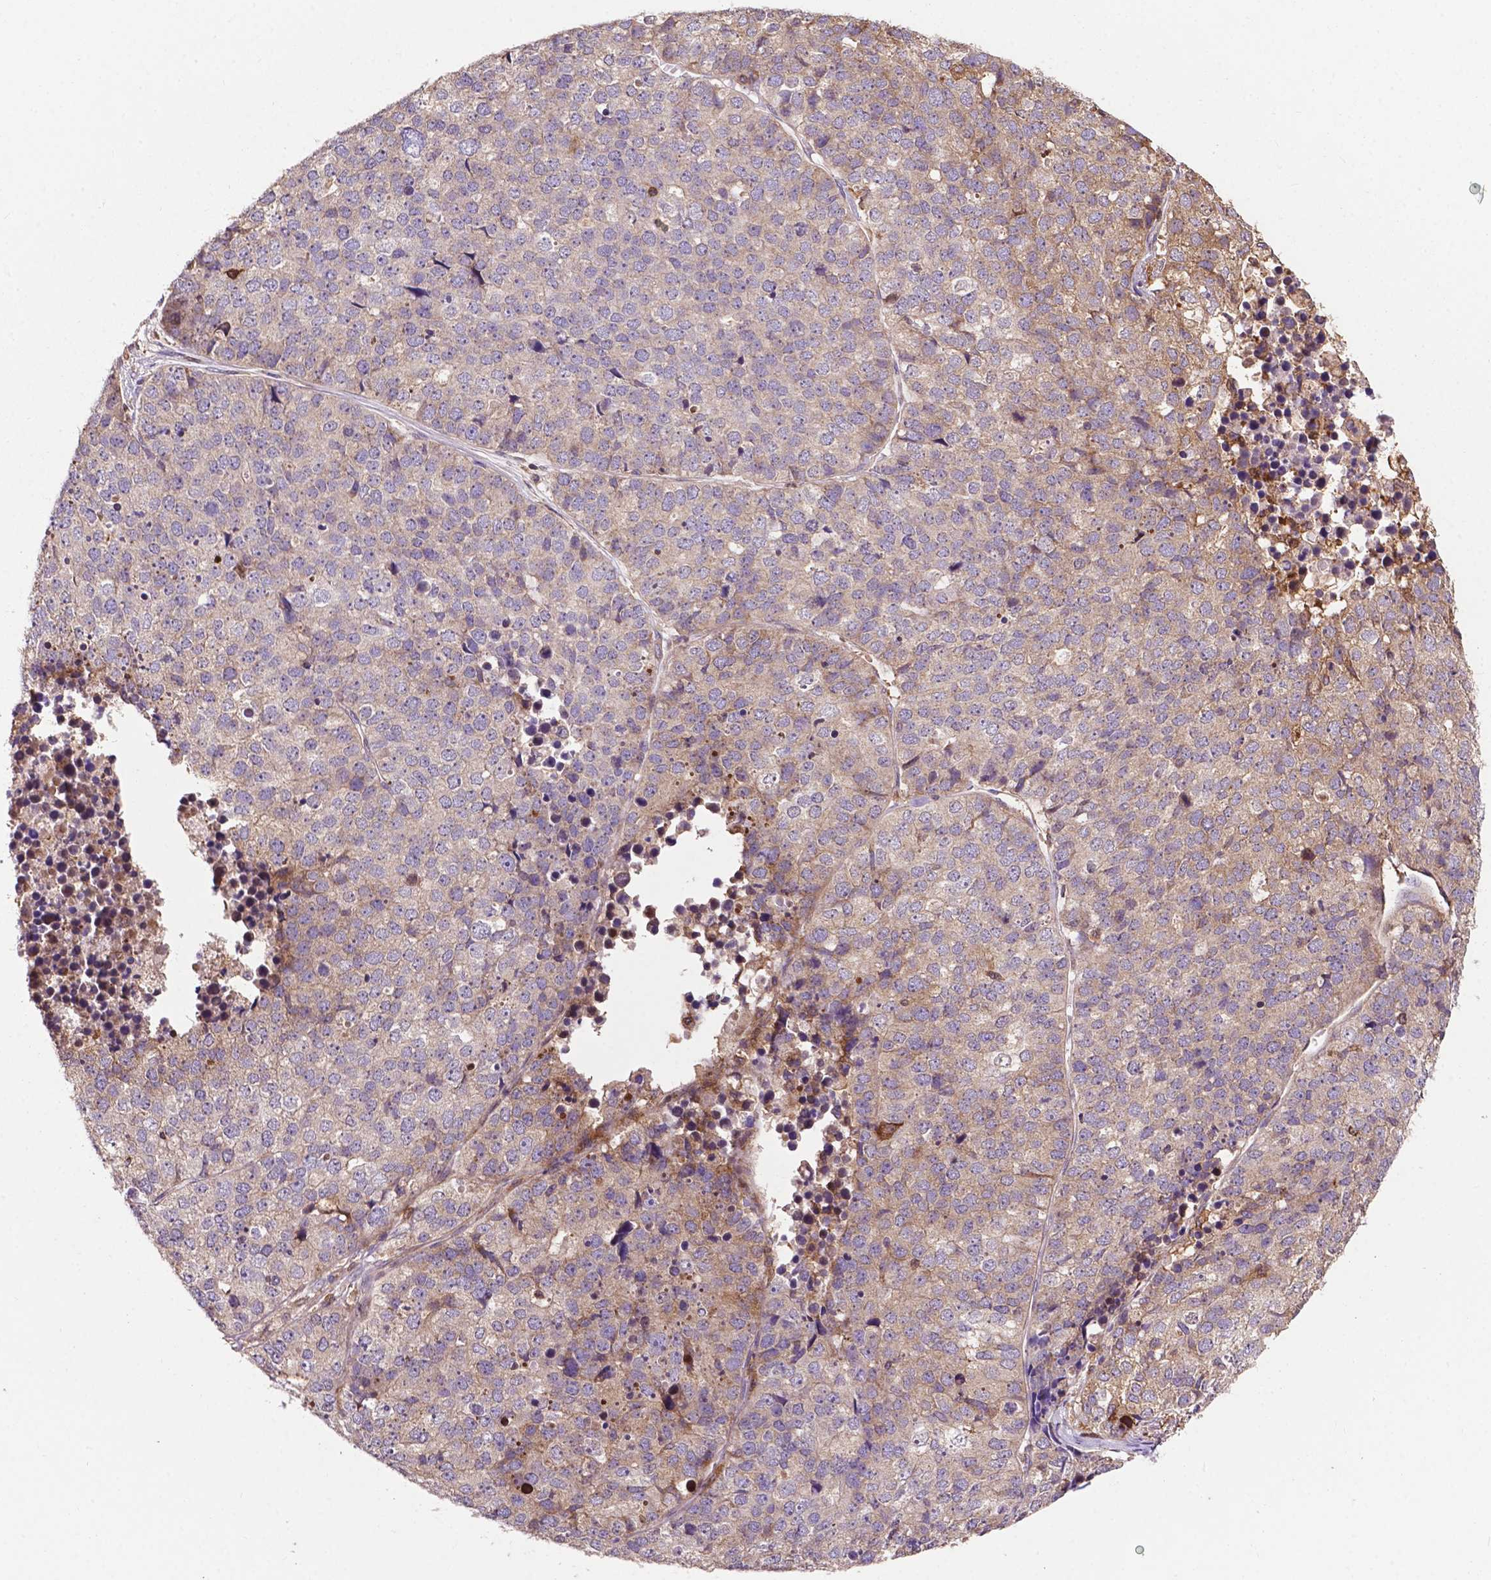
{"staining": {"intensity": "negative", "quantity": "none", "location": "none"}, "tissue": "stomach cancer", "cell_type": "Tumor cells", "image_type": "cancer", "snomed": [{"axis": "morphology", "description": "Adenocarcinoma, NOS"}, {"axis": "topography", "description": "Stomach"}], "caption": "IHC micrograph of stomach cancer (adenocarcinoma) stained for a protein (brown), which demonstrates no positivity in tumor cells.", "gene": "SMAD3", "patient": {"sex": "male", "age": 69}}